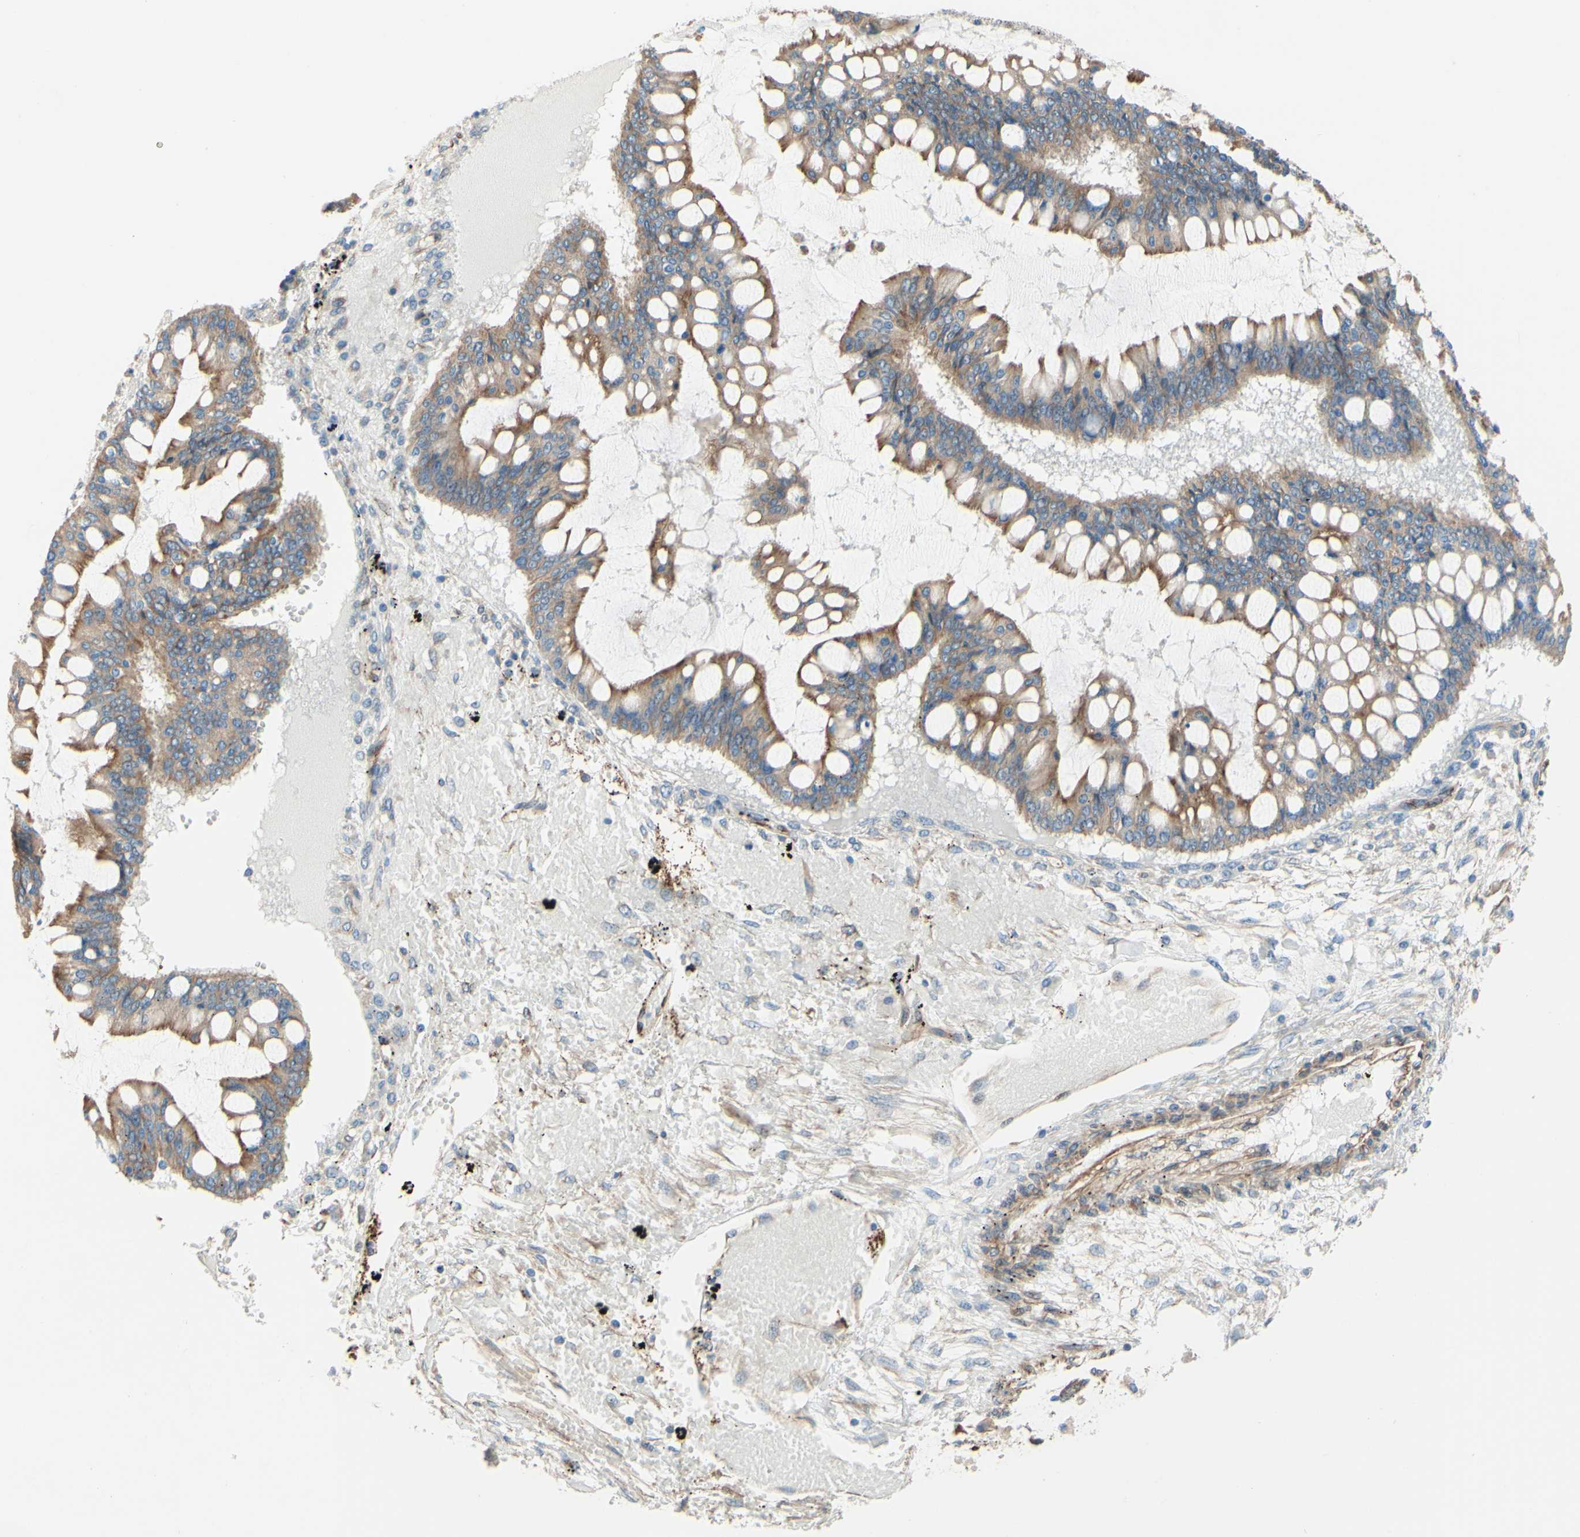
{"staining": {"intensity": "moderate", "quantity": ">75%", "location": "cytoplasmic/membranous"}, "tissue": "ovarian cancer", "cell_type": "Tumor cells", "image_type": "cancer", "snomed": [{"axis": "morphology", "description": "Cystadenocarcinoma, mucinous, NOS"}, {"axis": "topography", "description": "Ovary"}], "caption": "Moderate cytoplasmic/membranous expression for a protein is seen in approximately >75% of tumor cells of ovarian mucinous cystadenocarcinoma using IHC.", "gene": "ENDOD1", "patient": {"sex": "female", "age": 73}}